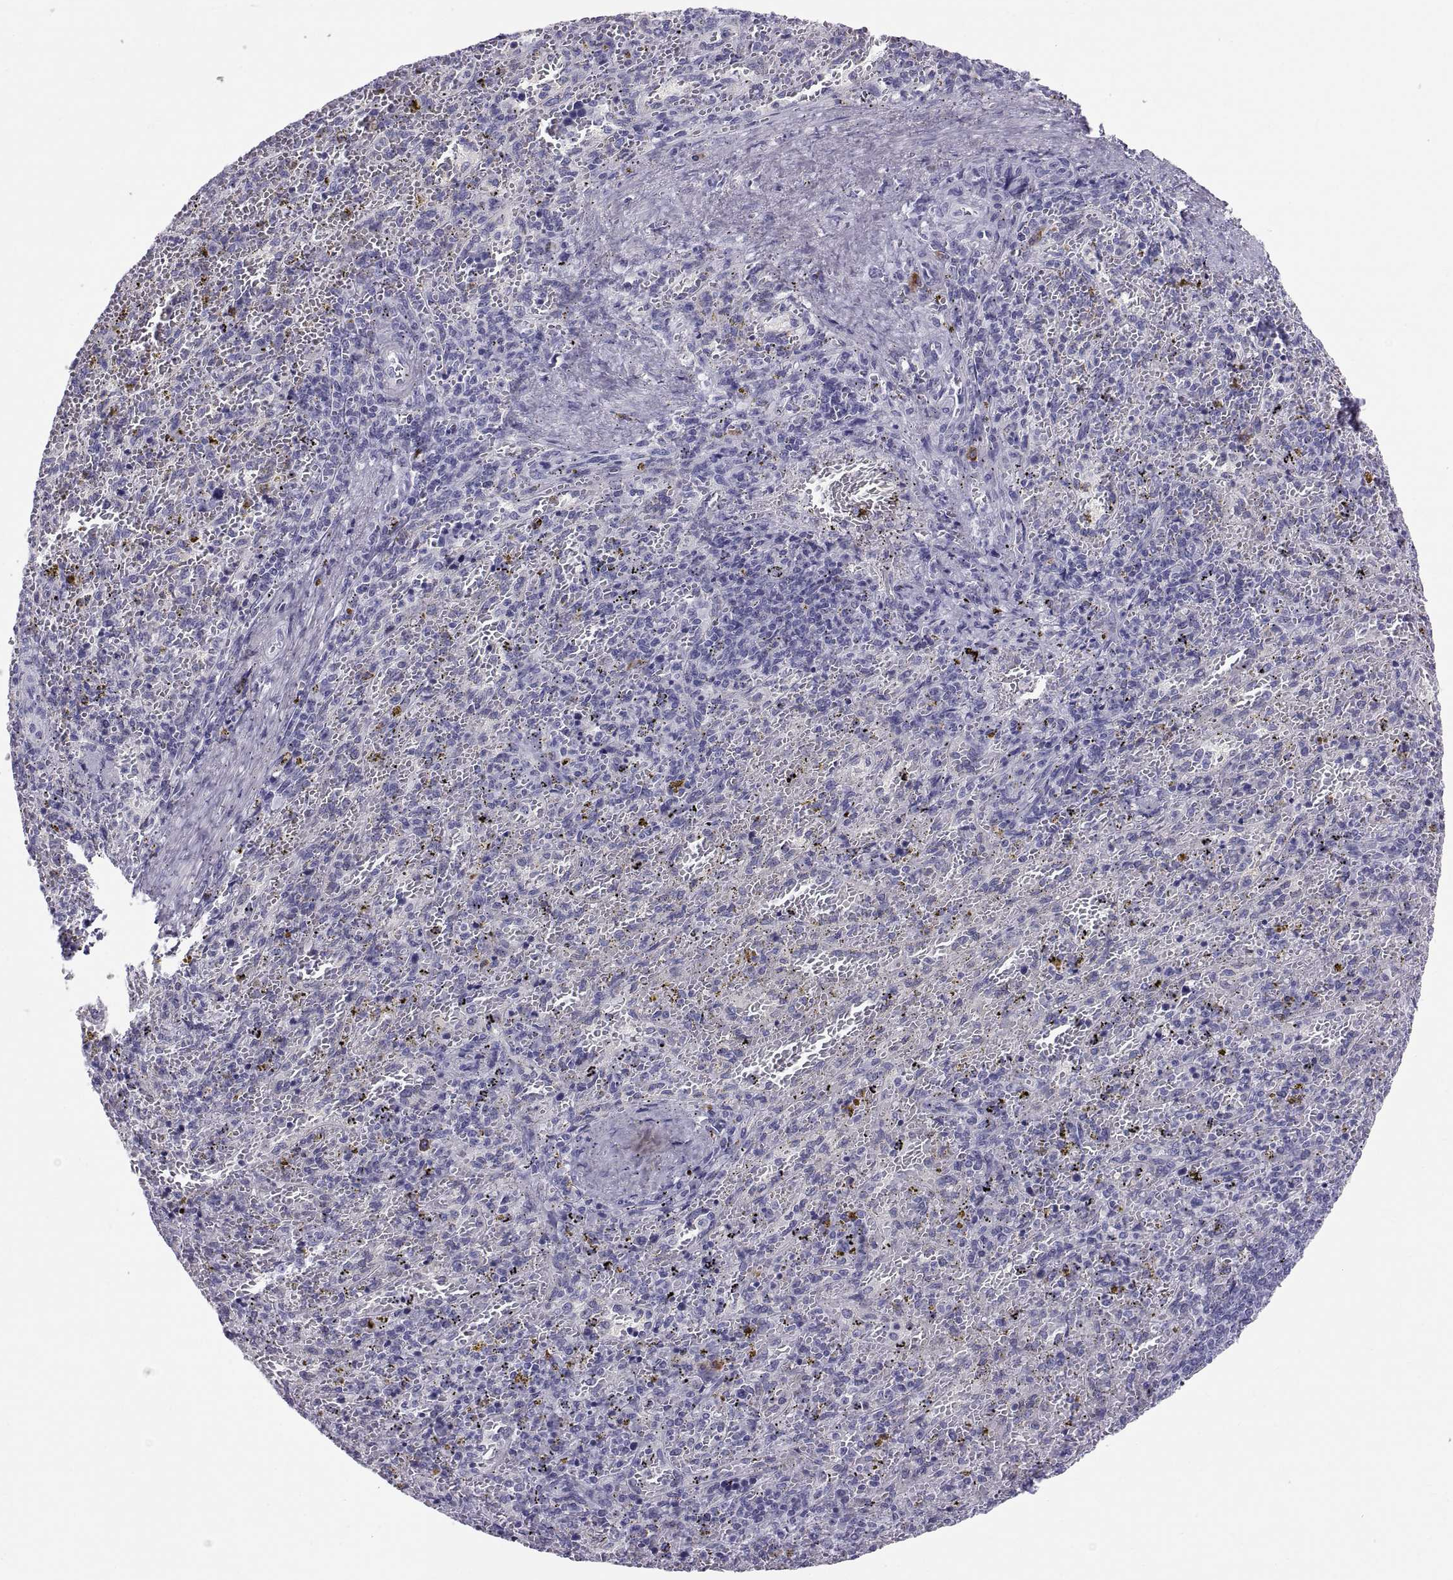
{"staining": {"intensity": "negative", "quantity": "none", "location": "none"}, "tissue": "spleen", "cell_type": "Cells in red pulp", "image_type": "normal", "snomed": [{"axis": "morphology", "description": "Normal tissue, NOS"}, {"axis": "topography", "description": "Spleen"}], "caption": "A photomicrograph of human spleen is negative for staining in cells in red pulp. (DAB (3,3'-diaminobenzidine) IHC visualized using brightfield microscopy, high magnification).", "gene": "CT47A10", "patient": {"sex": "female", "age": 50}}